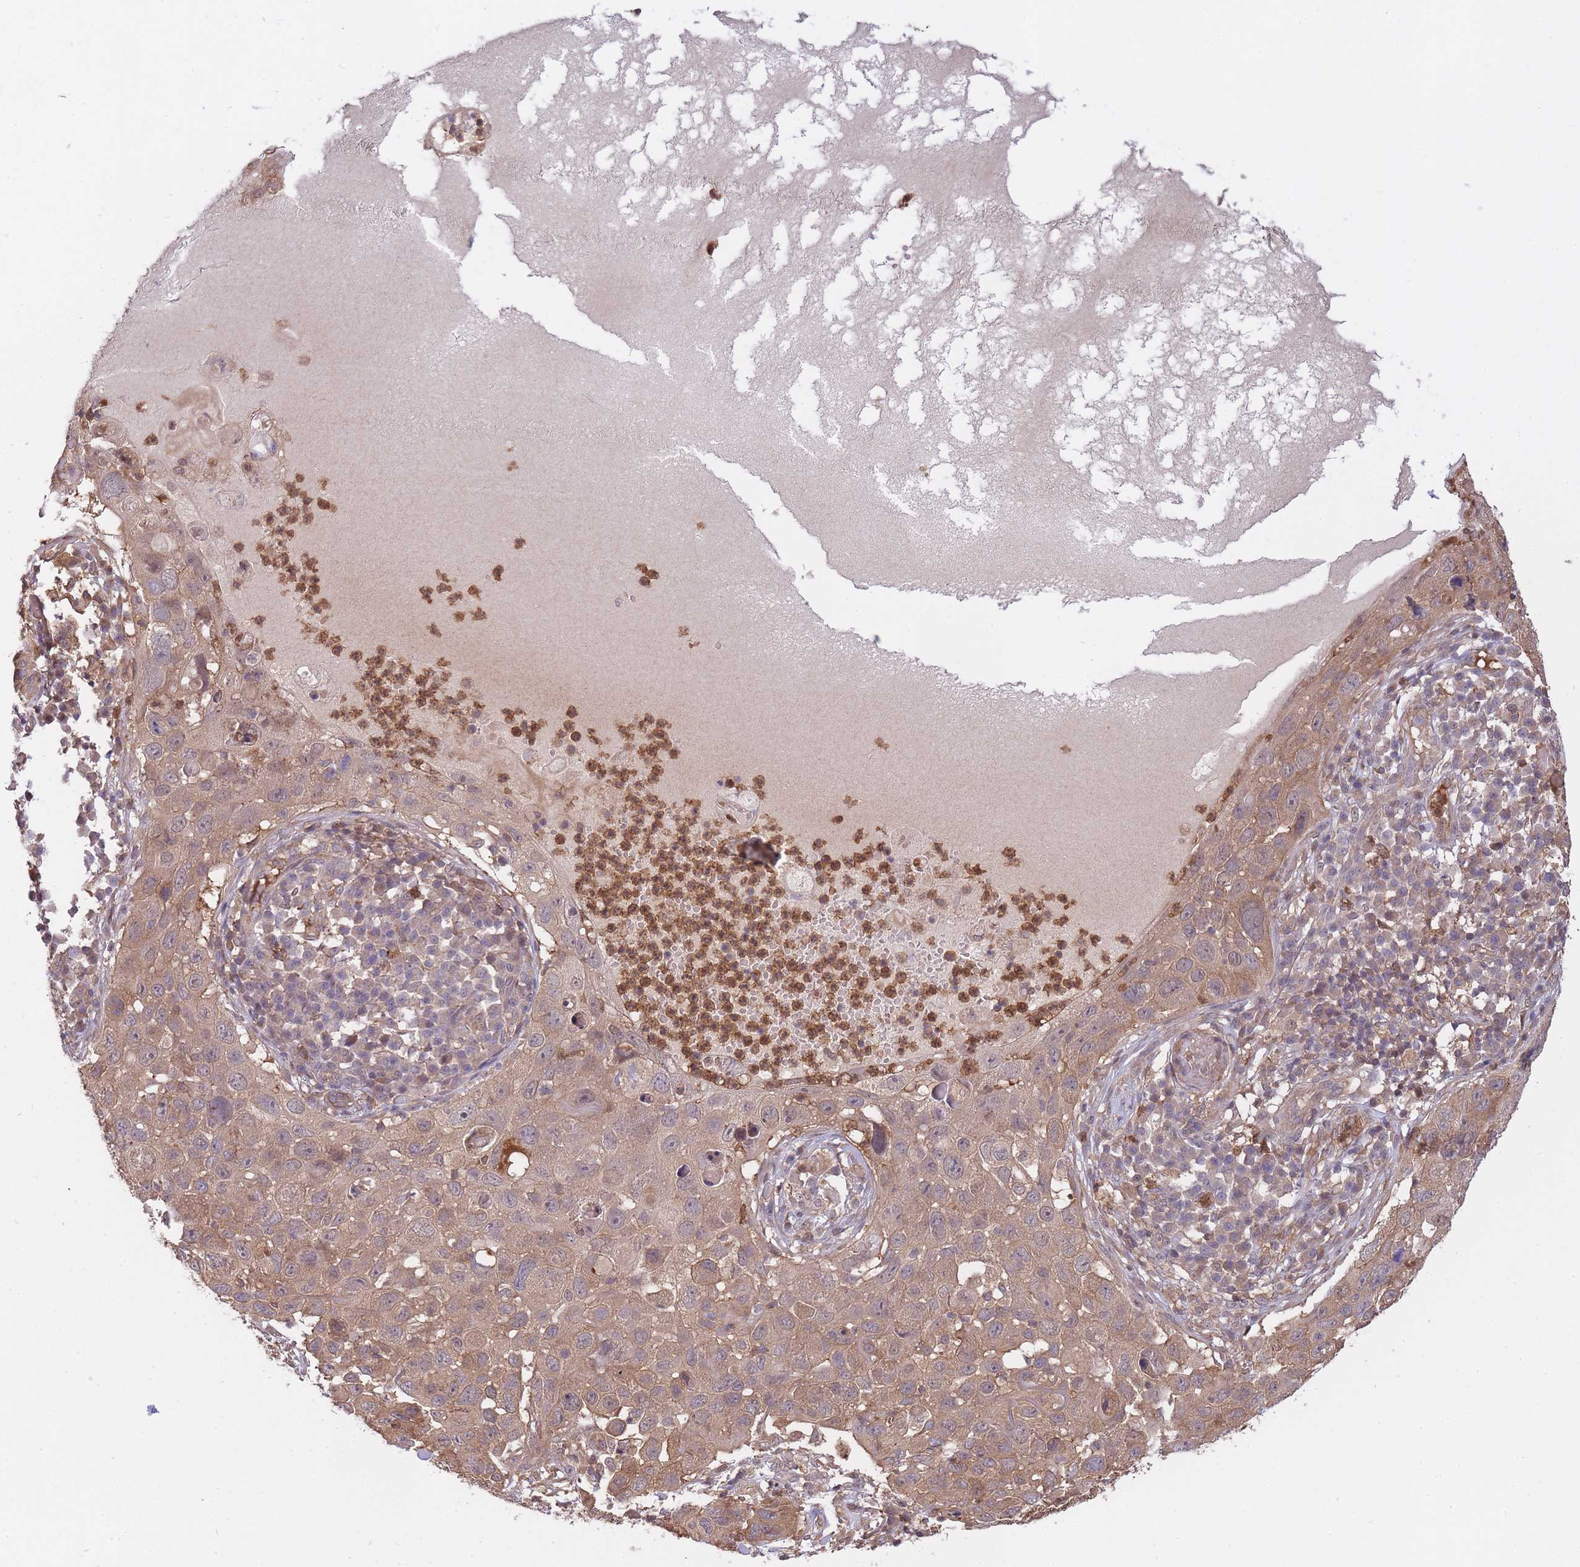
{"staining": {"intensity": "weak", "quantity": ">75%", "location": "cytoplasmic/membranous"}, "tissue": "skin cancer", "cell_type": "Tumor cells", "image_type": "cancer", "snomed": [{"axis": "morphology", "description": "Squamous cell carcinoma in situ, NOS"}, {"axis": "morphology", "description": "Squamous cell carcinoma, NOS"}, {"axis": "topography", "description": "Skin"}], "caption": "Protein staining displays weak cytoplasmic/membranous positivity in about >75% of tumor cells in skin cancer (squamous cell carcinoma).", "gene": "ZNF304", "patient": {"sex": "male", "age": 93}}